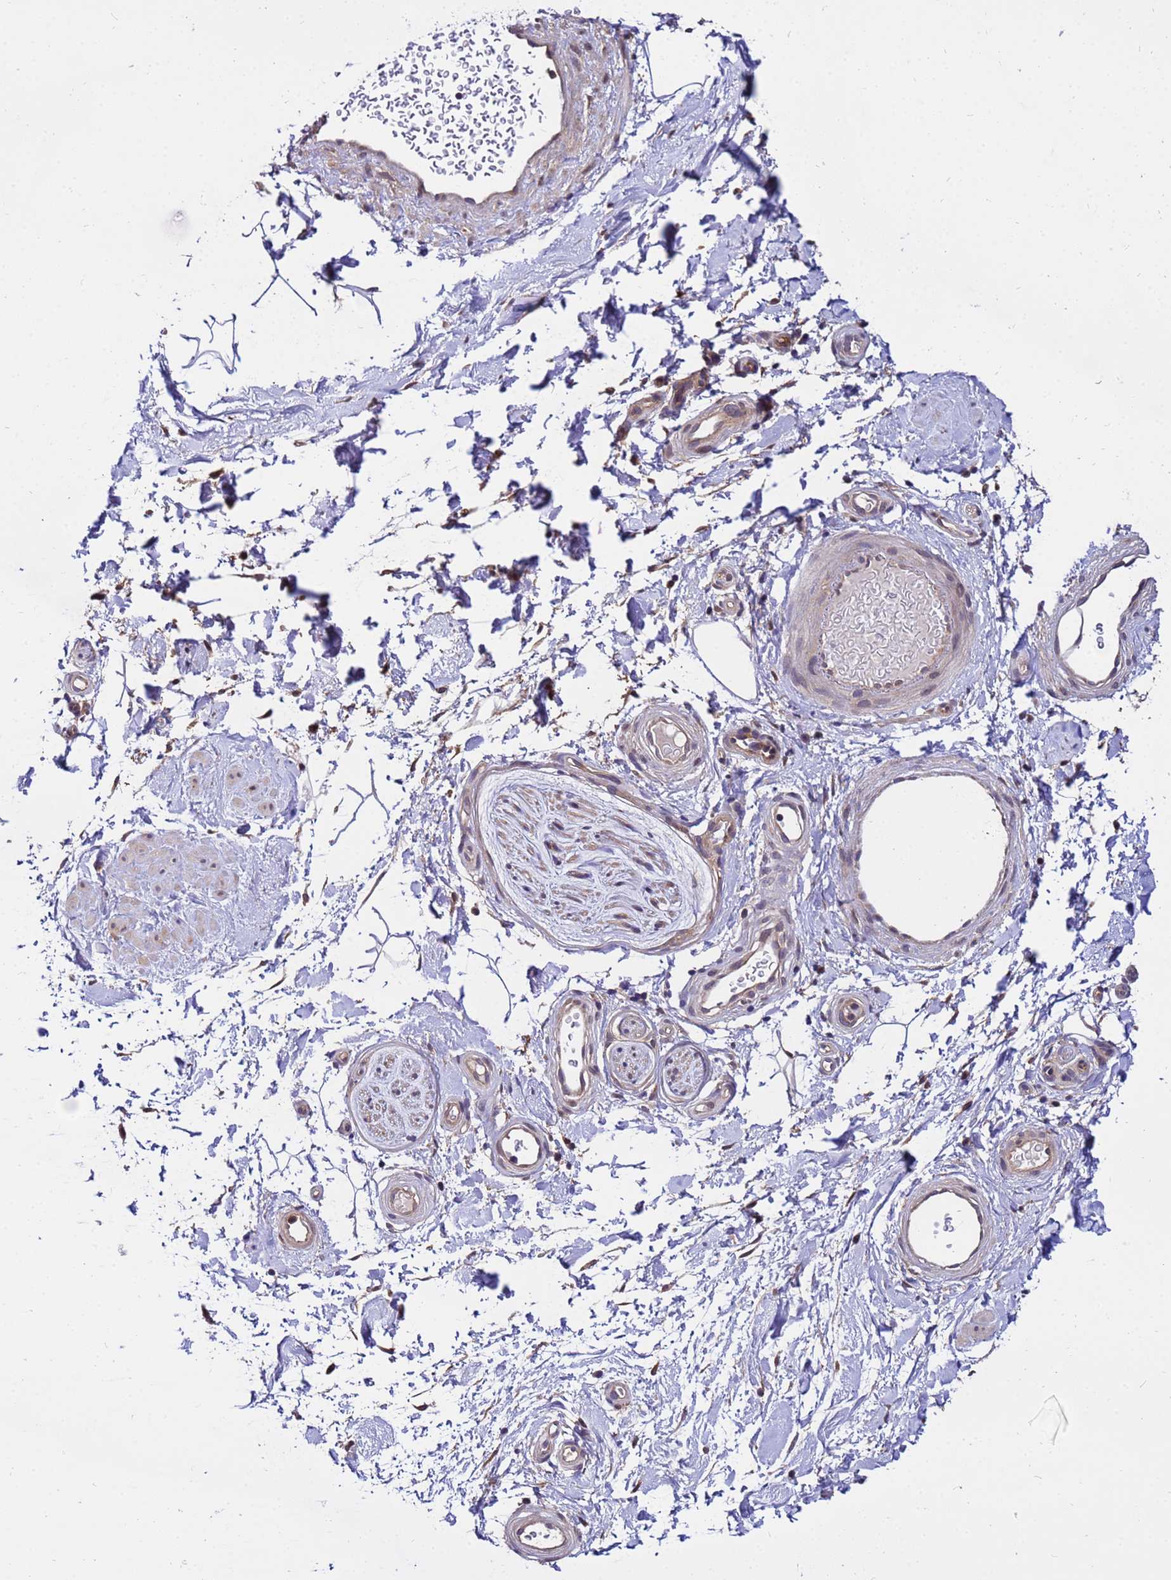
{"staining": {"intensity": "negative", "quantity": "none", "location": "none"}, "tissue": "adipose tissue", "cell_type": "Adipocytes", "image_type": "normal", "snomed": [{"axis": "morphology", "description": "Normal tissue, NOS"}, {"axis": "topography", "description": "Soft tissue"}, {"axis": "topography", "description": "Adipose tissue"}, {"axis": "topography", "description": "Vascular tissue"}, {"axis": "topography", "description": "Peripheral nerve tissue"}], "caption": "A micrograph of adipose tissue stained for a protein reveals no brown staining in adipocytes.", "gene": "GET3", "patient": {"sex": "male", "age": 74}}